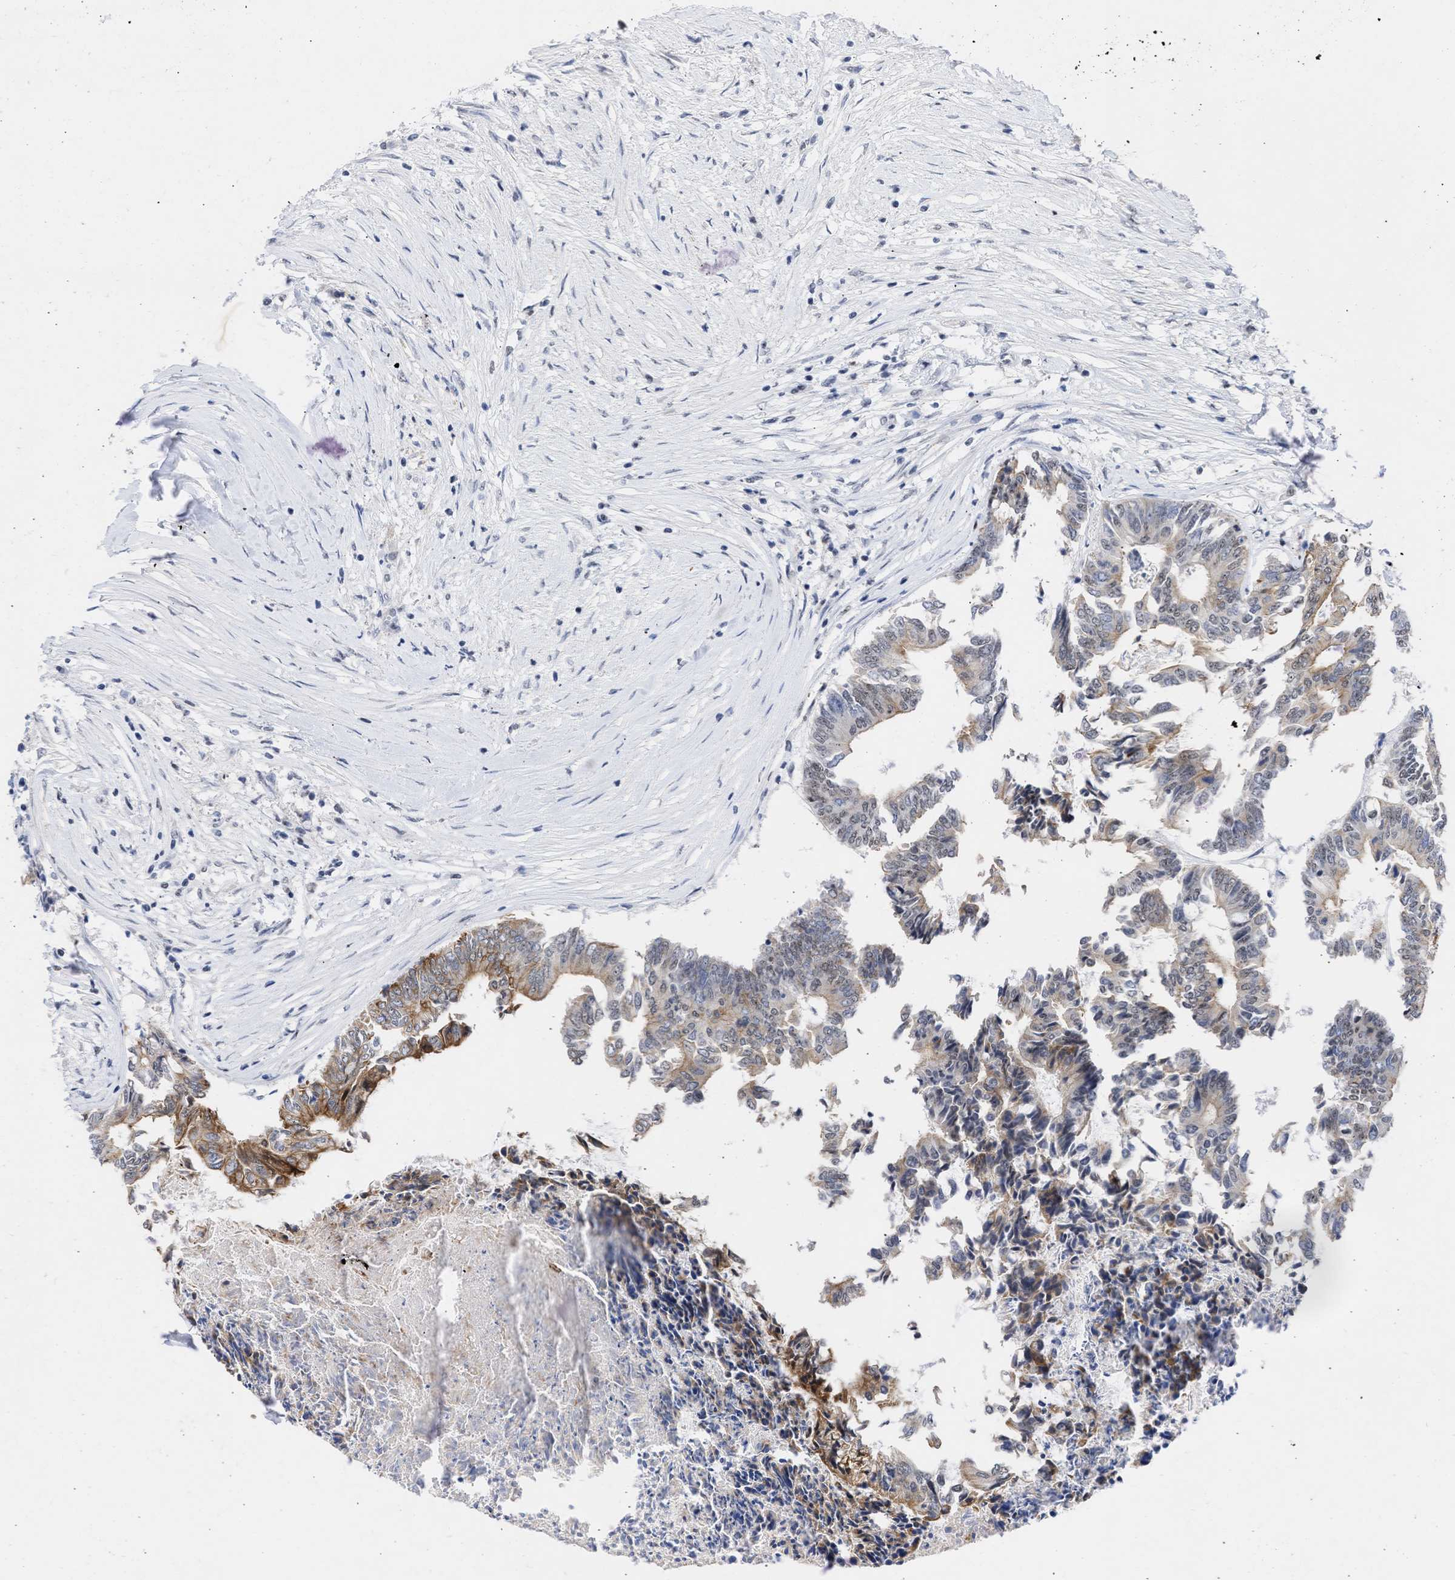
{"staining": {"intensity": "moderate", "quantity": ">75%", "location": "cytoplasmic/membranous"}, "tissue": "colorectal cancer", "cell_type": "Tumor cells", "image_type": "cancer", "snomed": [{"axis": "morphology", "description": "Adenocarcinoma, NOS"}, {"axis": "topography", "description": "Rectum"}], "caption": "High-magnification brightfield microscopy of adenocarcinoma (colorectal) stained with DAB (brown) and counterstained with hematoxylin (blue). tumor cells exhibit moderate cytoplasmic/membranous positivity is appreciated in approximately>75% of cells.", "gene": "DDX41", "patient": {"sex": "male", "age": 63}}